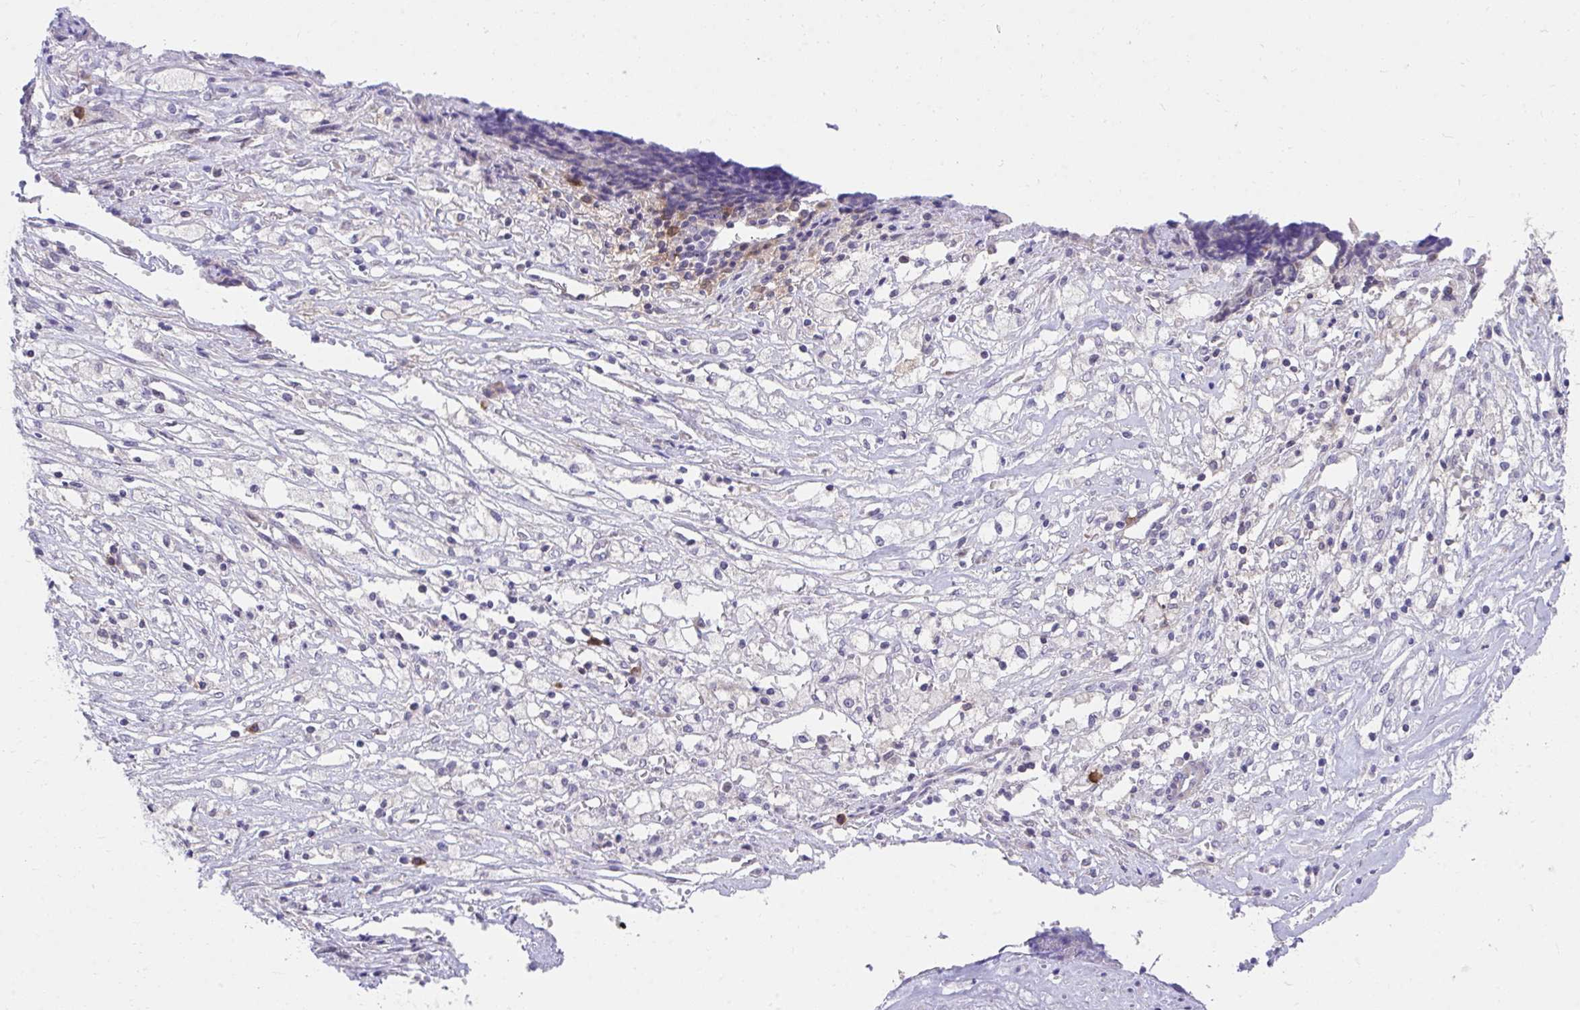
{"staining": {"intensity": "negative", "quantity": "none", "location": "none"}, "tissue": "ovarian cancer", "cell_type": "Tumor cells", "image_type": "cancer", "snomed": [{"axis": "morphology", "description": "Carcinoma, endometroid"}, {"axis": "topography", "description": "Ovary"}], "caption": "DAB (3,3'-diaminobenzidine) immunohistochemical staining of ovarian cancer (endometroid carcinoma) reveals no significant staining in tumor cells.", "gene": "SLAMF7", "patient": {"sex": "female", "age": 42}}